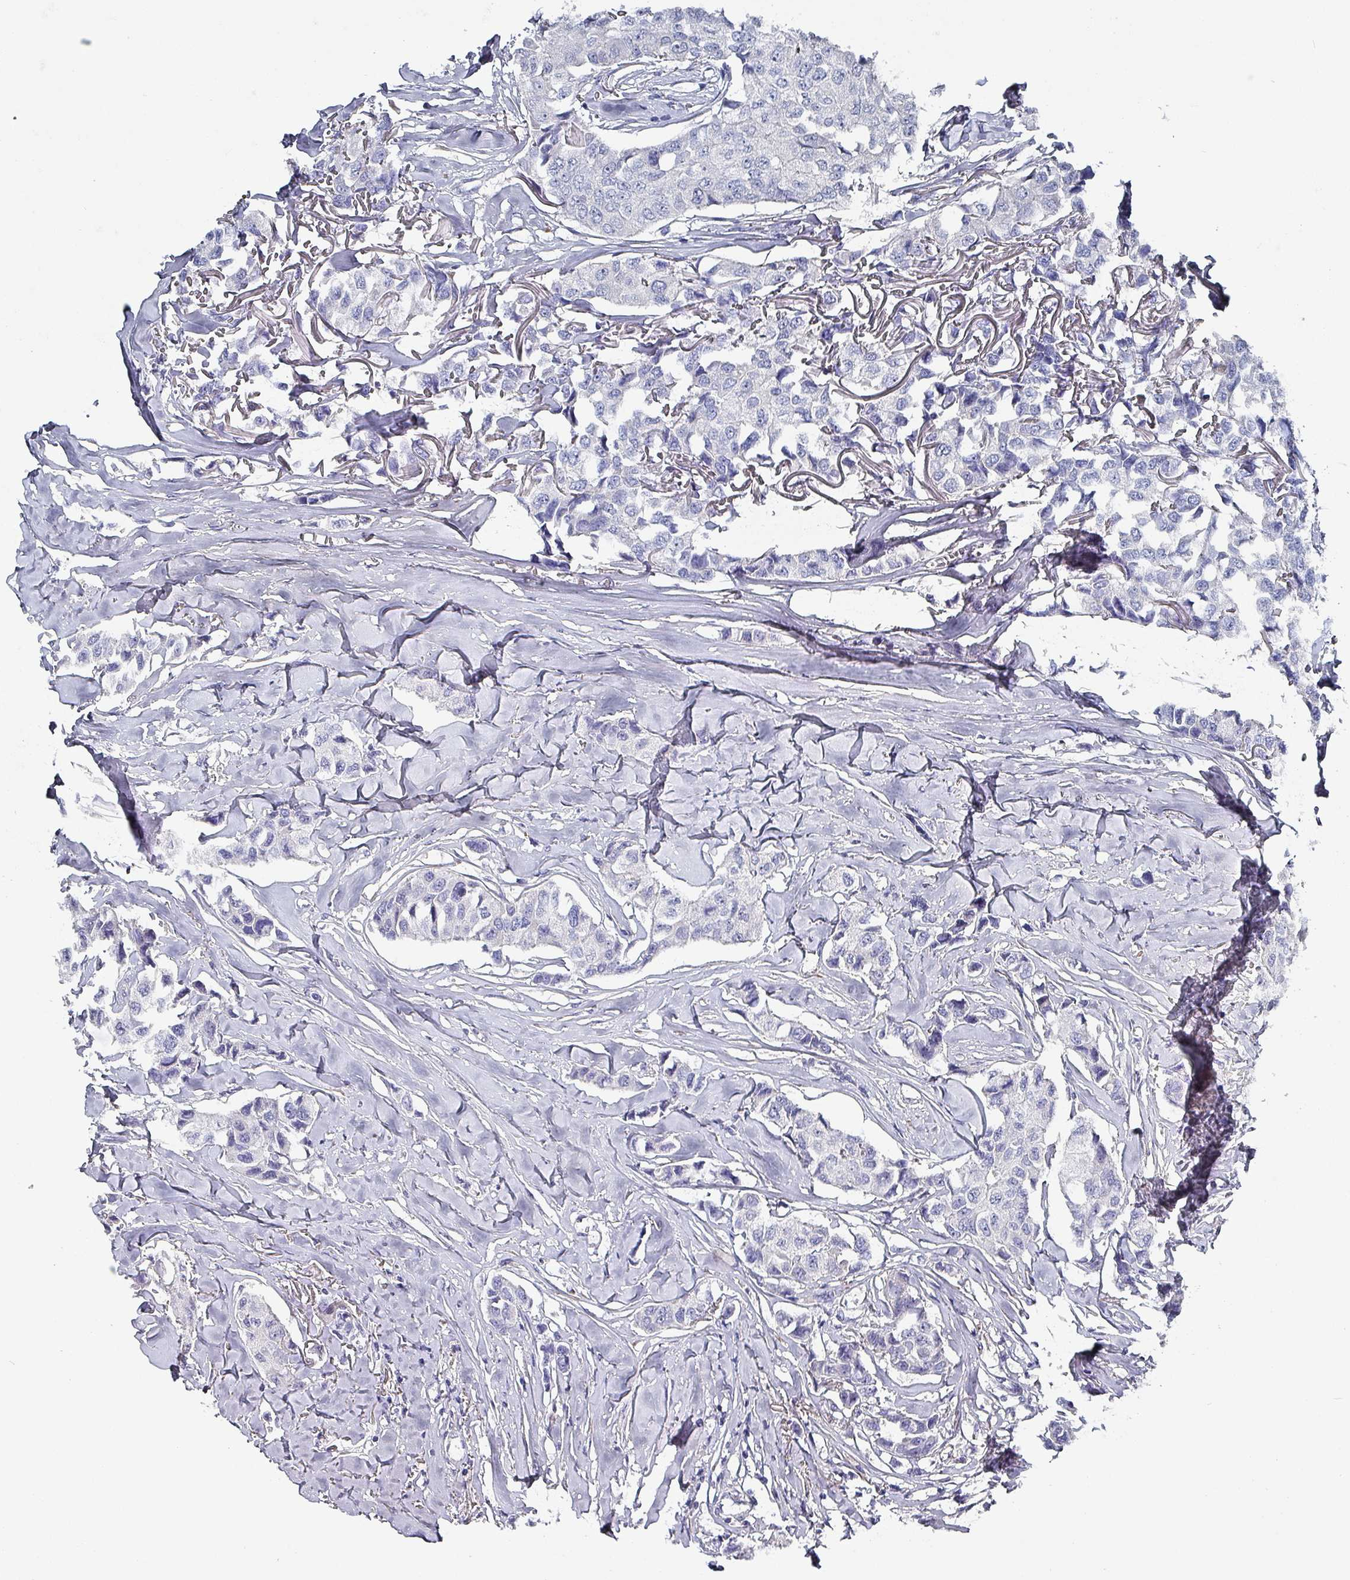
{"staining": {"intensity": "negative", "quantity": "none", "location": "none"}, "tissue": "breast cancer", "cell_type": "Tumor cells", "image_type": "cancer", "snomed": [{"axis": "morphology", "description": "Duct carcinoma"}, {"axis": "topography", "description": "Breast"}], "caption": "A high-resolution image shows immunohistochemistry staining of breast cancer, which exhibits no significant expression in tumor cells. (DAB immunohistochemistry visualized using brightfield microscopy, high magnification).", "gene": "DRD5", "patient": {"sex": "female", "age": 80}}